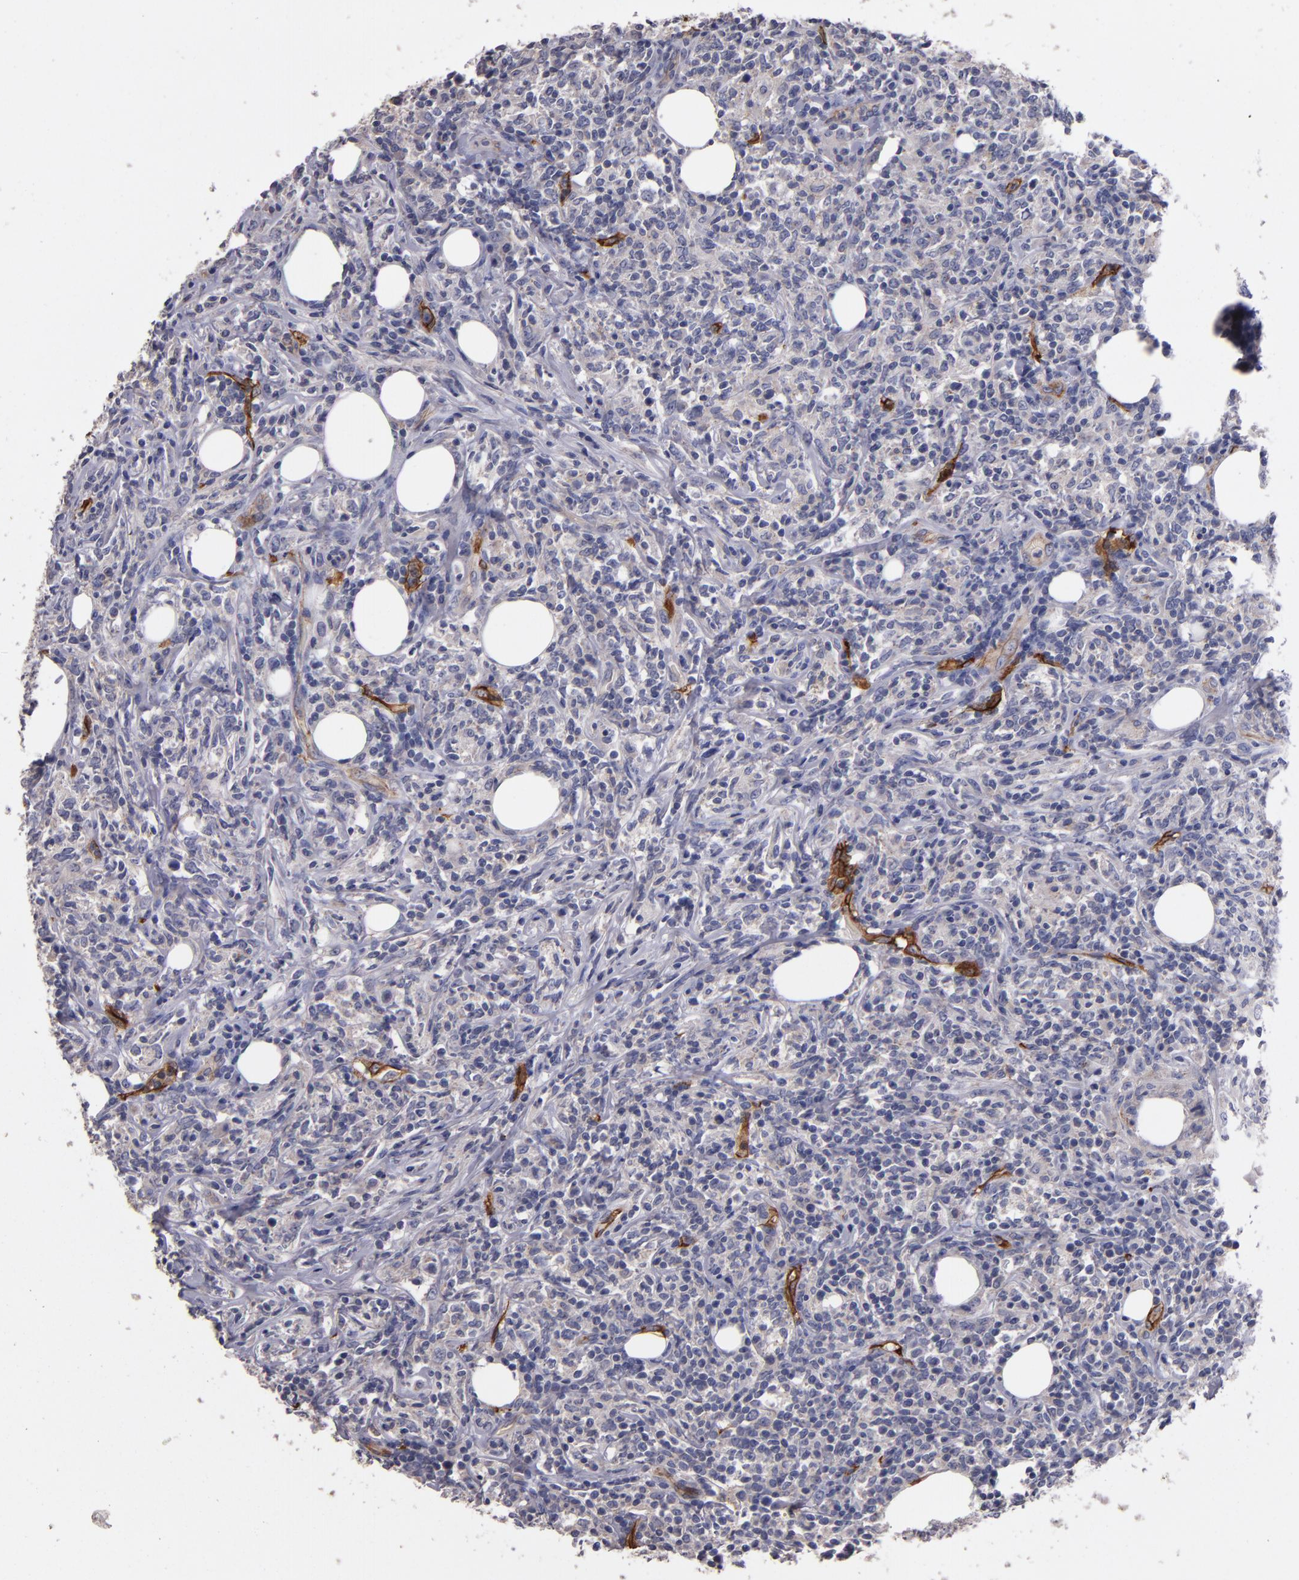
{"staining": {"intensity": "negative", "quantity": "none", "location": "none"}, "tissue": "lymphoma", "cell_type": "Tumor cells", "image_type": "cancer", "snomed": [{"axis": "morphology", "description": "Malignant lymphoma, non-Hodgkin's type, High grade"}, {"axis": "topography", "description": "Lymph node"}], "caption": "There is no significant expression in tumor cells of malignant lymphoma, non-Hodgkin's type (high-grade).", "gene": "CLDN5", "patient": {"sex": "female", "age": 84}}